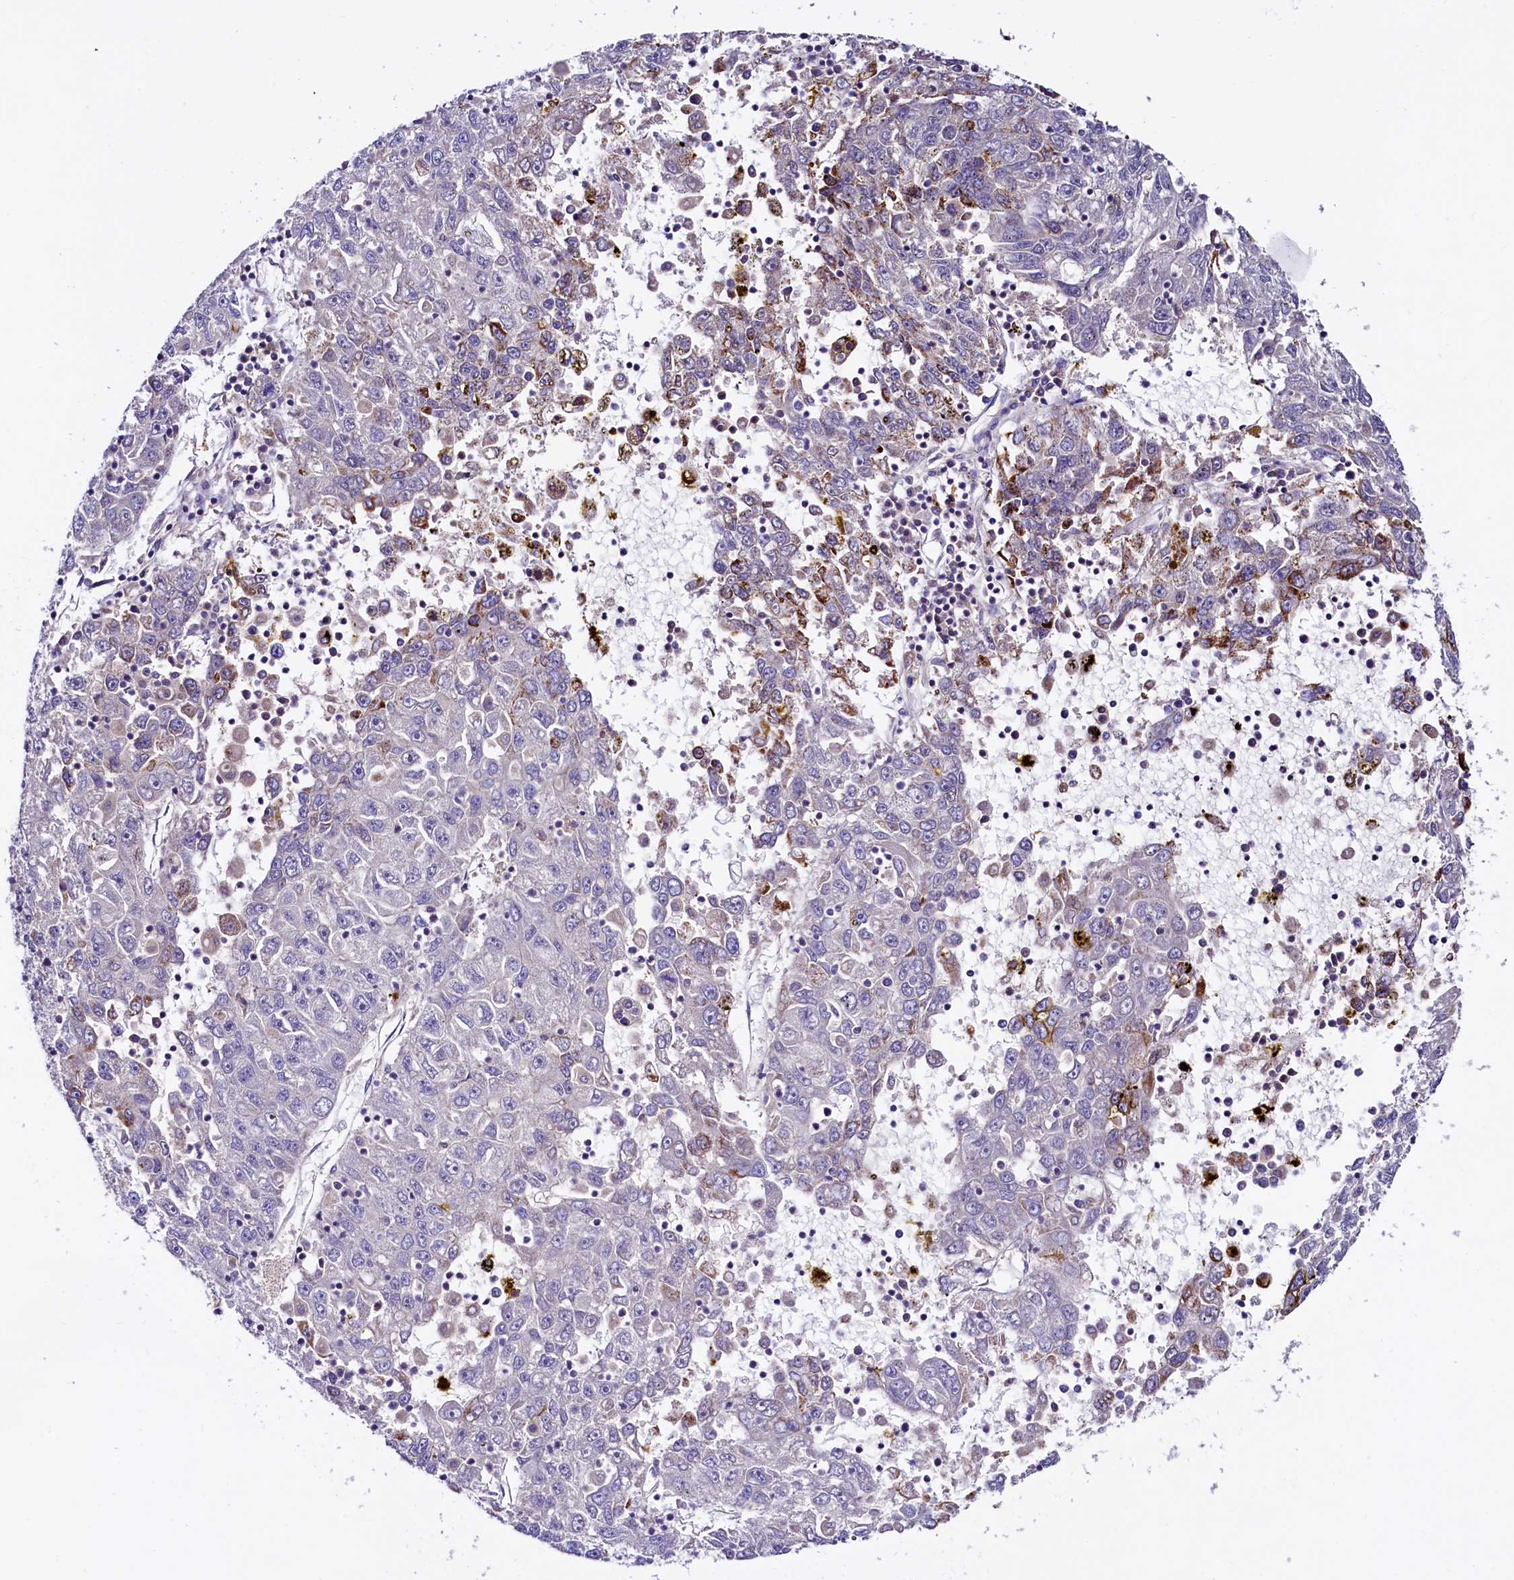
{"staining": {"intensity": "negative", "quantity": "none", "location": "none"}, "tissue": "liver cancer", "cell_type": "Tumor cells", "image_type": "cancer", "snomed": [{"axis": "morphology", "description": "Carcinoma, Hepatocellular, NOS"}, {"axis": "topography", "description": "Liver"}], "caption": "High magnification brightfield microscopy of liver cancer (hepatocellular carcinoma) stained with DAB (brown) and counterstained with hematoxylin (blue): tumor cells show no significant staining.", "gene": "CIAO3", "patient": {"sex": "male", "age": 49}}